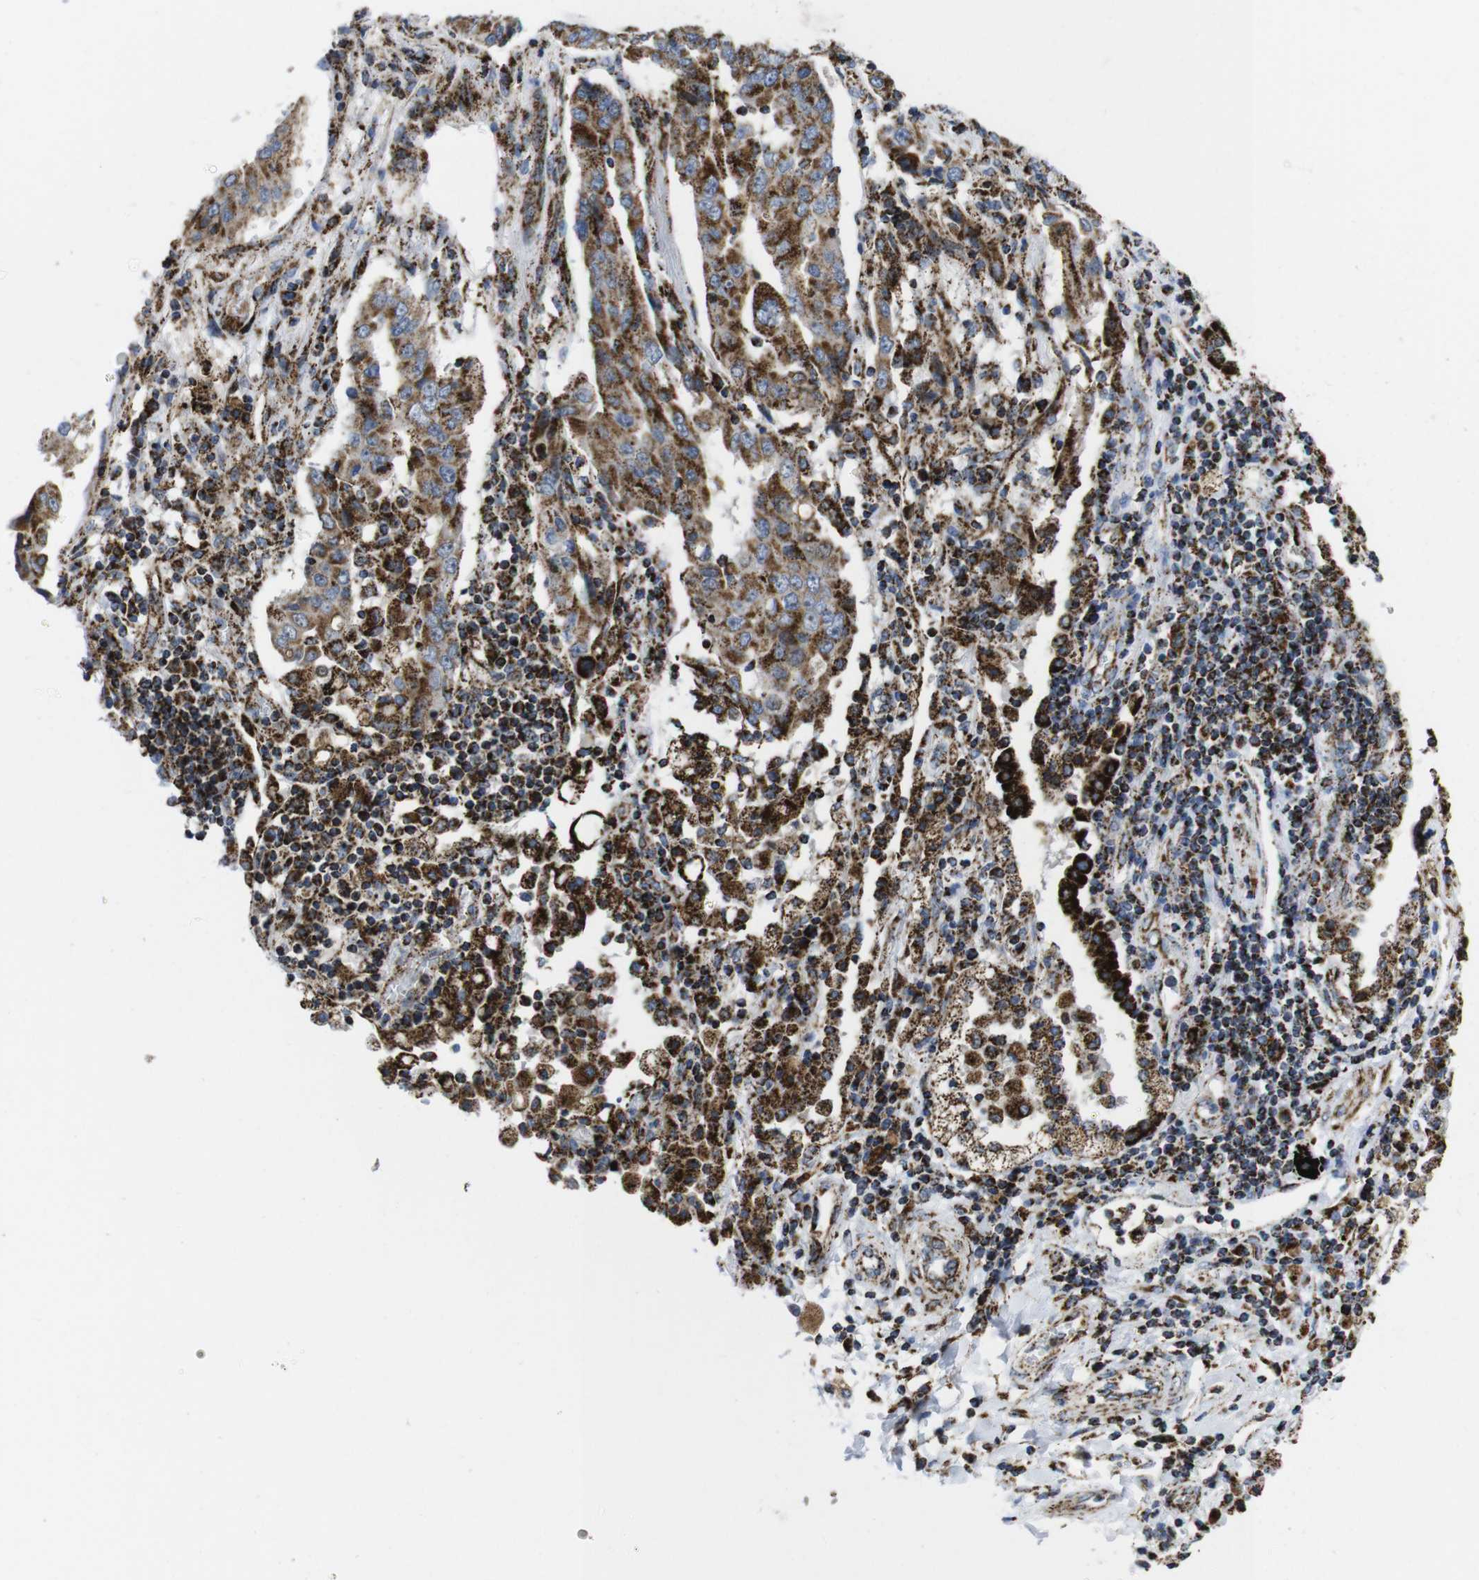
{"staining": {"intensity": "strong", "quantity": ">75%", "location": "cytoplasmic/membranous"}, "tissue": "lung cancer", "cell_type": "Tumor cells", "image_type": "cancer", "snomed": [{"axis": "morphology", "description": "Adenocarcinoma, NOS"}, {"axis": "topography", "description": "Lung"}], "caption": "Brown immunohistochemical staining in lung adenocarcinoma shows strong cytoplasmic/membranous staining in about >75% of tumor cells.", "gene": "TMEM192", "patient": {"sex": "female", "age": 65}}